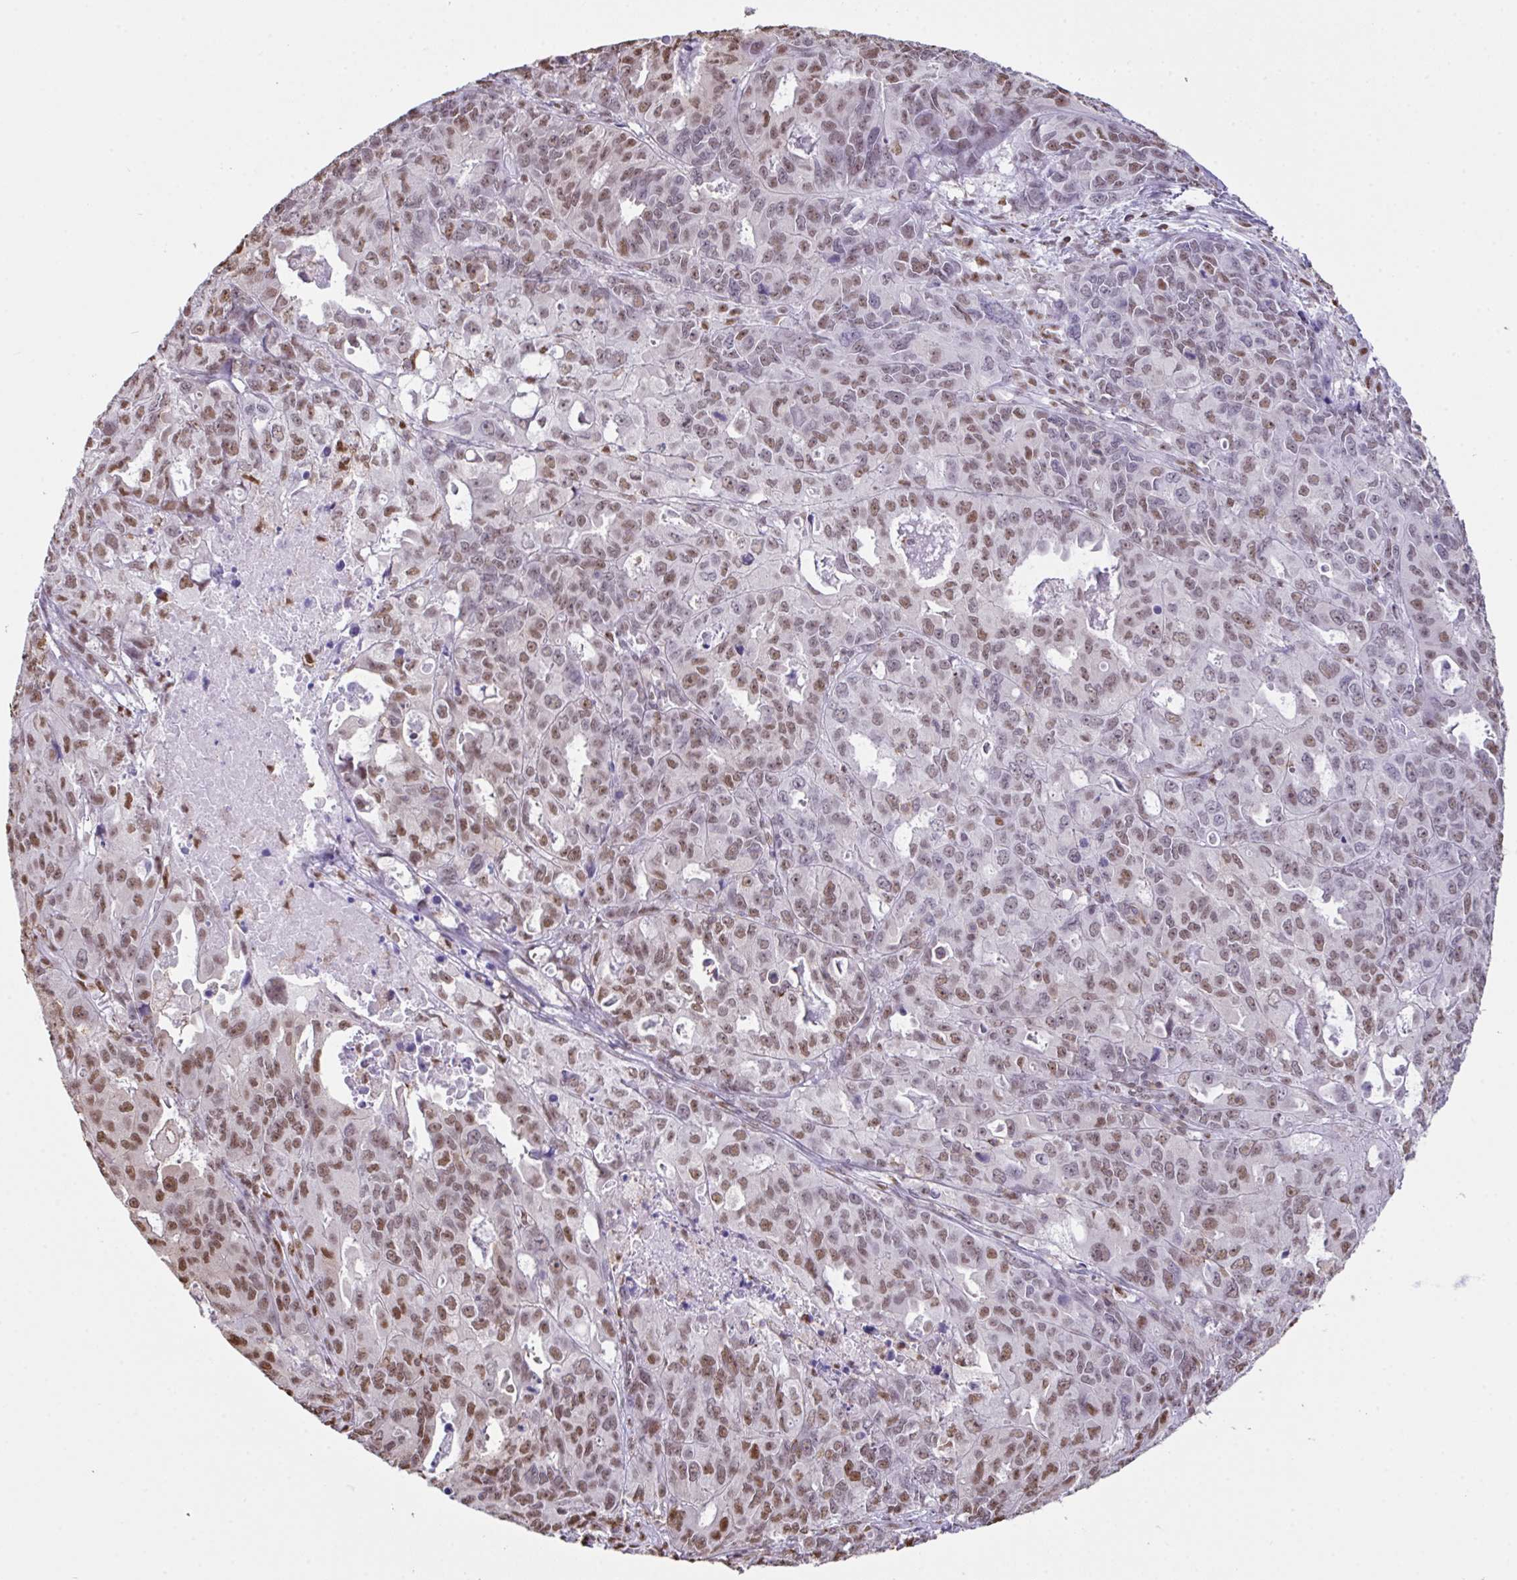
{"staining": {"intensity": "moderate", "quantity": "25%-75%", "location": "nuclear"}, "tissue": "endometrial cancer", "cell_type": "Tumor cells", "image_type": "cancer", "snomed": [{"axis": "morphology", "description": "Adenocarcinoma, NOS"}, {"axis": "topography", "description": "Uterus"}], "caption": "Immunohistochemistry (IHC) (DAB (3,3'-diaminobenzidine)) staining of endometrial cancer reveals moderate nuclear protein positivity in about 25%-75% of tumor cells.", "gene": "BTBD10", "patient": {"sex": "female", "age": 79}}